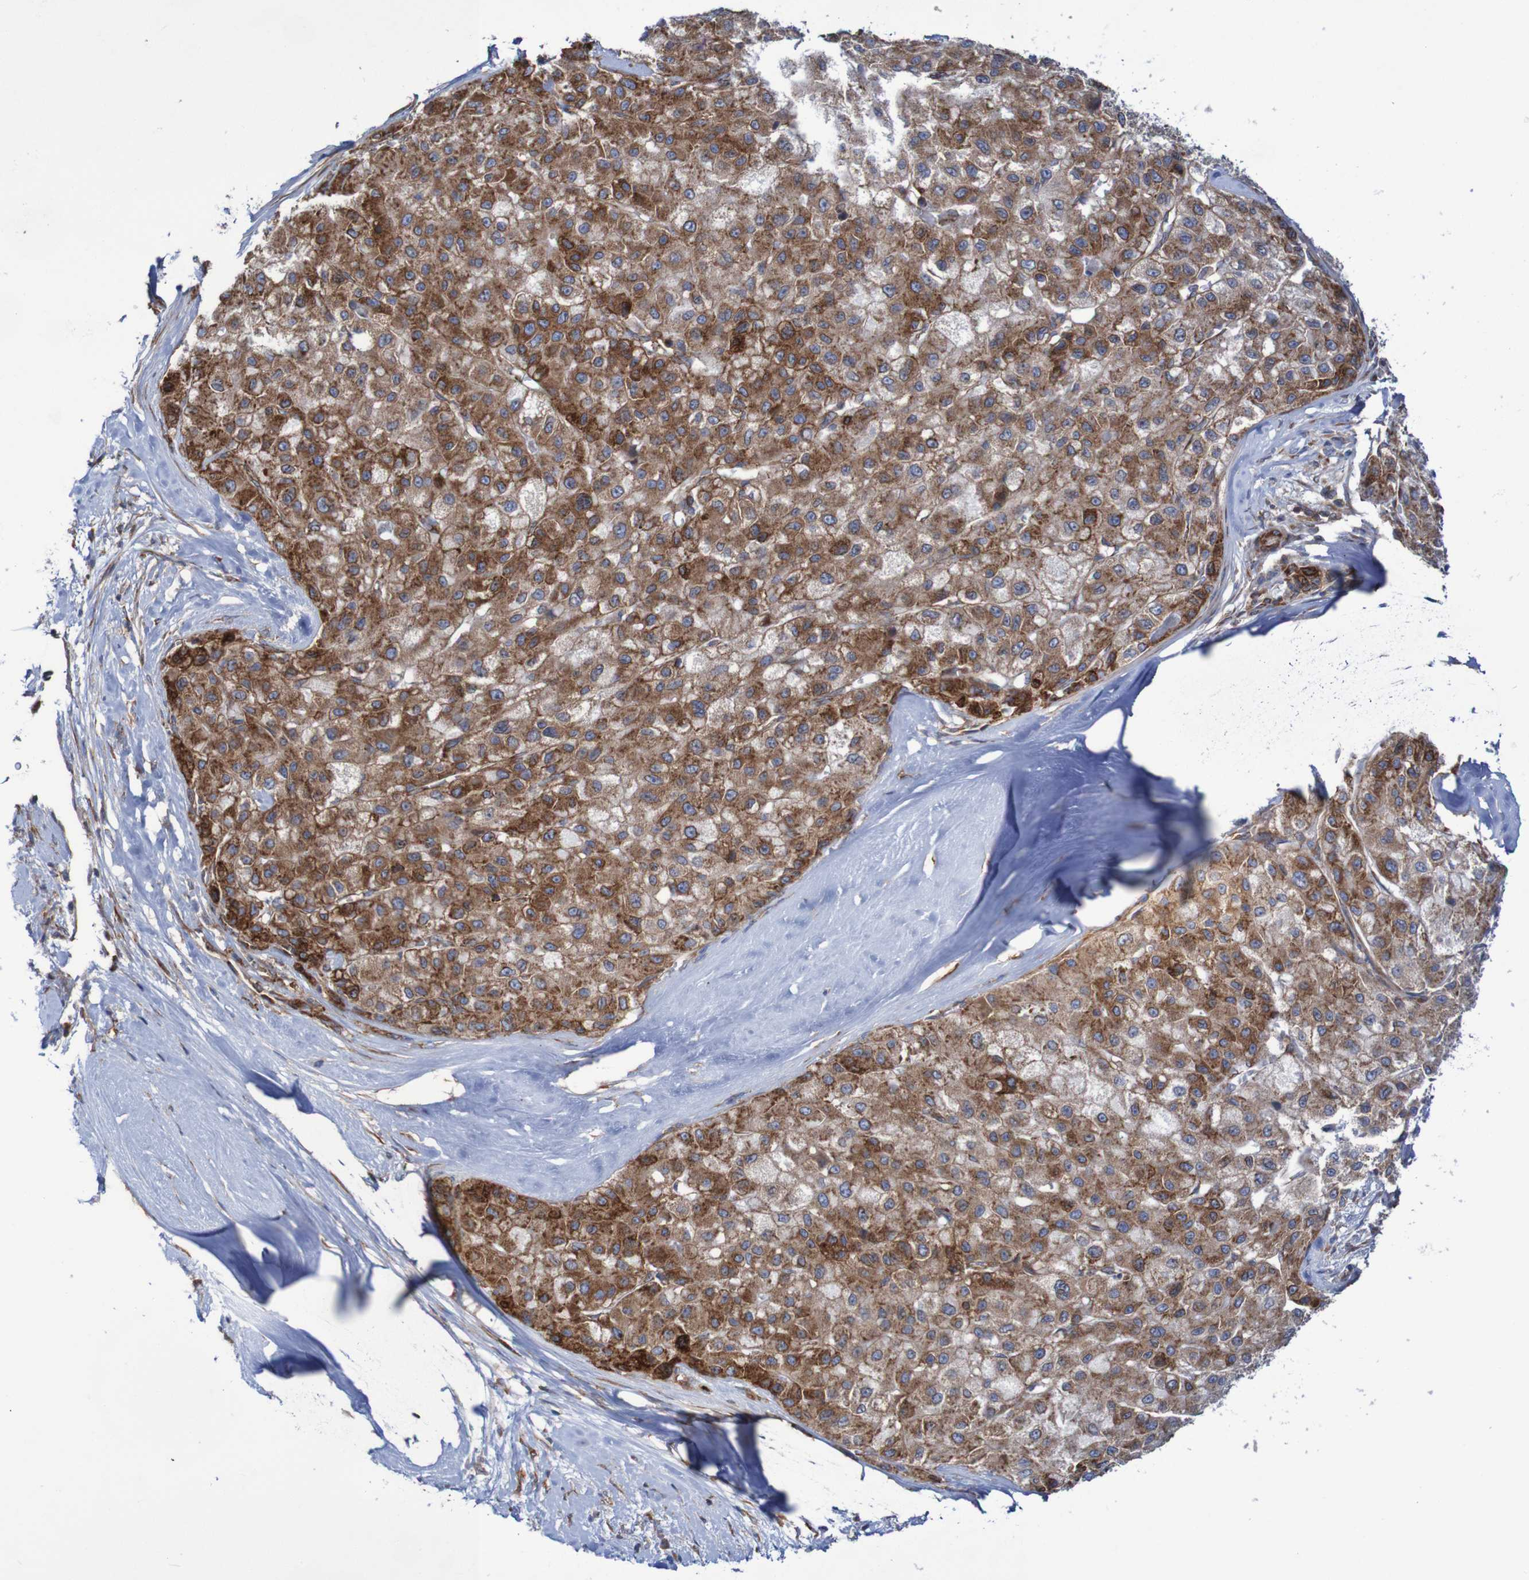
{"staining": {"intensity": "moderate", "quantity": ">75%", "location": "cytoplasmic/membranous"}, "tissue": "liver cancer", "cell_type": "Tumor cells", "image_type": "cancer", "snomed": [{"axis": "morphology", "description": "Carcinoma, Hepatocellular, NOS"}, {"axis": "topography", "description": "Liver"}], "caption": "Immunohistochemistry (IHC) image of neoplastic tissue: liver cancer stained using IHC exhibits medium levels of moderate protein expression localized specifically in the cytoplasmic/membranous of tumor cells, appearing as a cytoplasmic/membranous brown color.", "gene": "FXR2", "patient": {"sex": "male", "age": 80}}